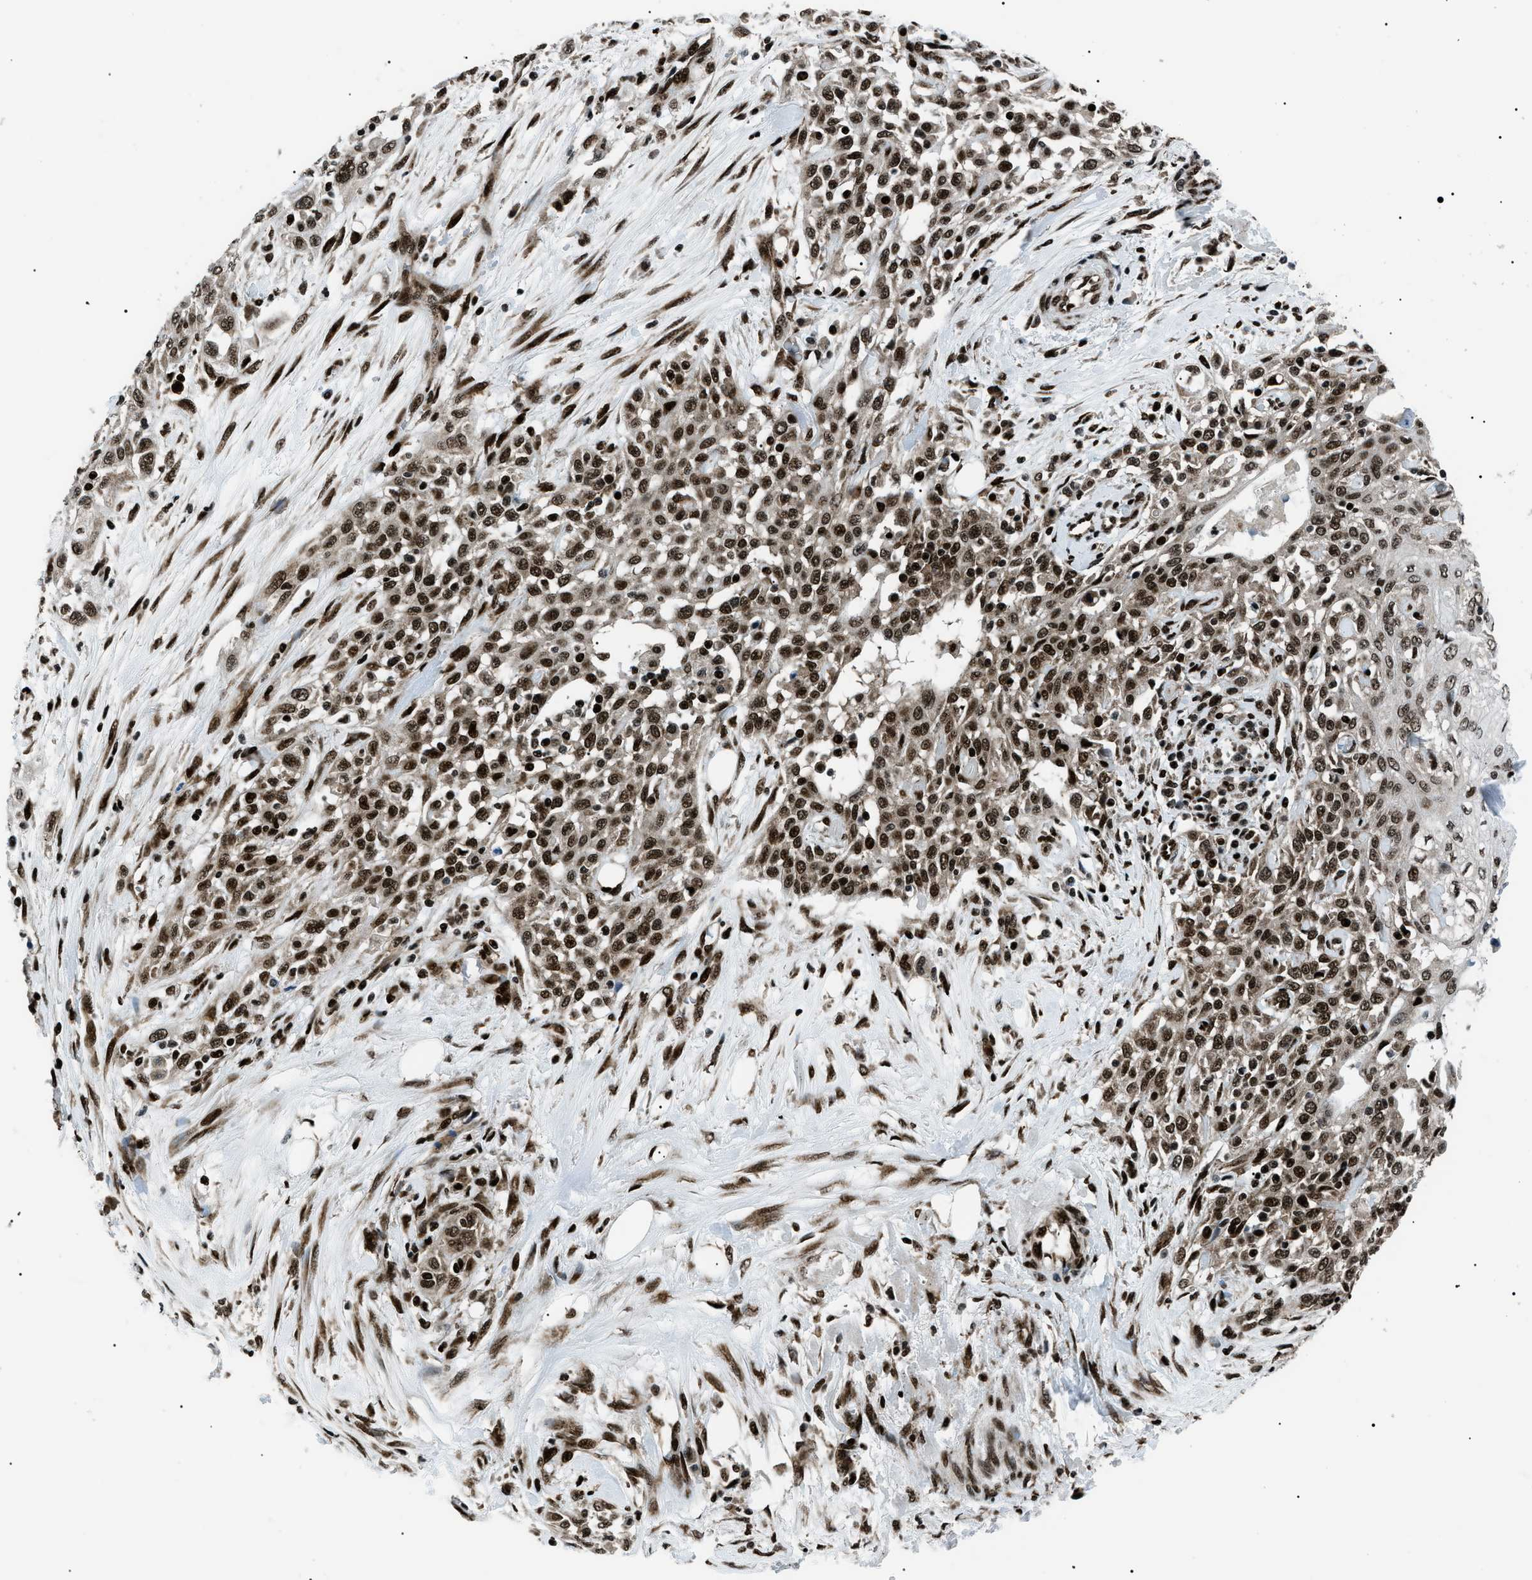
{"staining": {"intensity": "strong", "quantity": ">75%", "location": "nuclear"}, "tissue": "skin cancer", "cell_type": "Tumor cells", "image_type": "cancer", "snomed": [{"axis": "morphology", "description": "Squamous cell carcinoma, NOS"}, {"axis": "morphology", "description": "Squamous cell carcinoma, metastatic, NOS"}, {"axis": "topography", "description": "Skin"}, {"axis": "topography", "description": "Lymph node"}], "caption": "Human metastatic squamous cell carcinoma (skin) stained with a protein marker reveals strong staining in tumor cells.", "gene": "HNRNPK", "patient": {"sex": "male", "age": 75}}